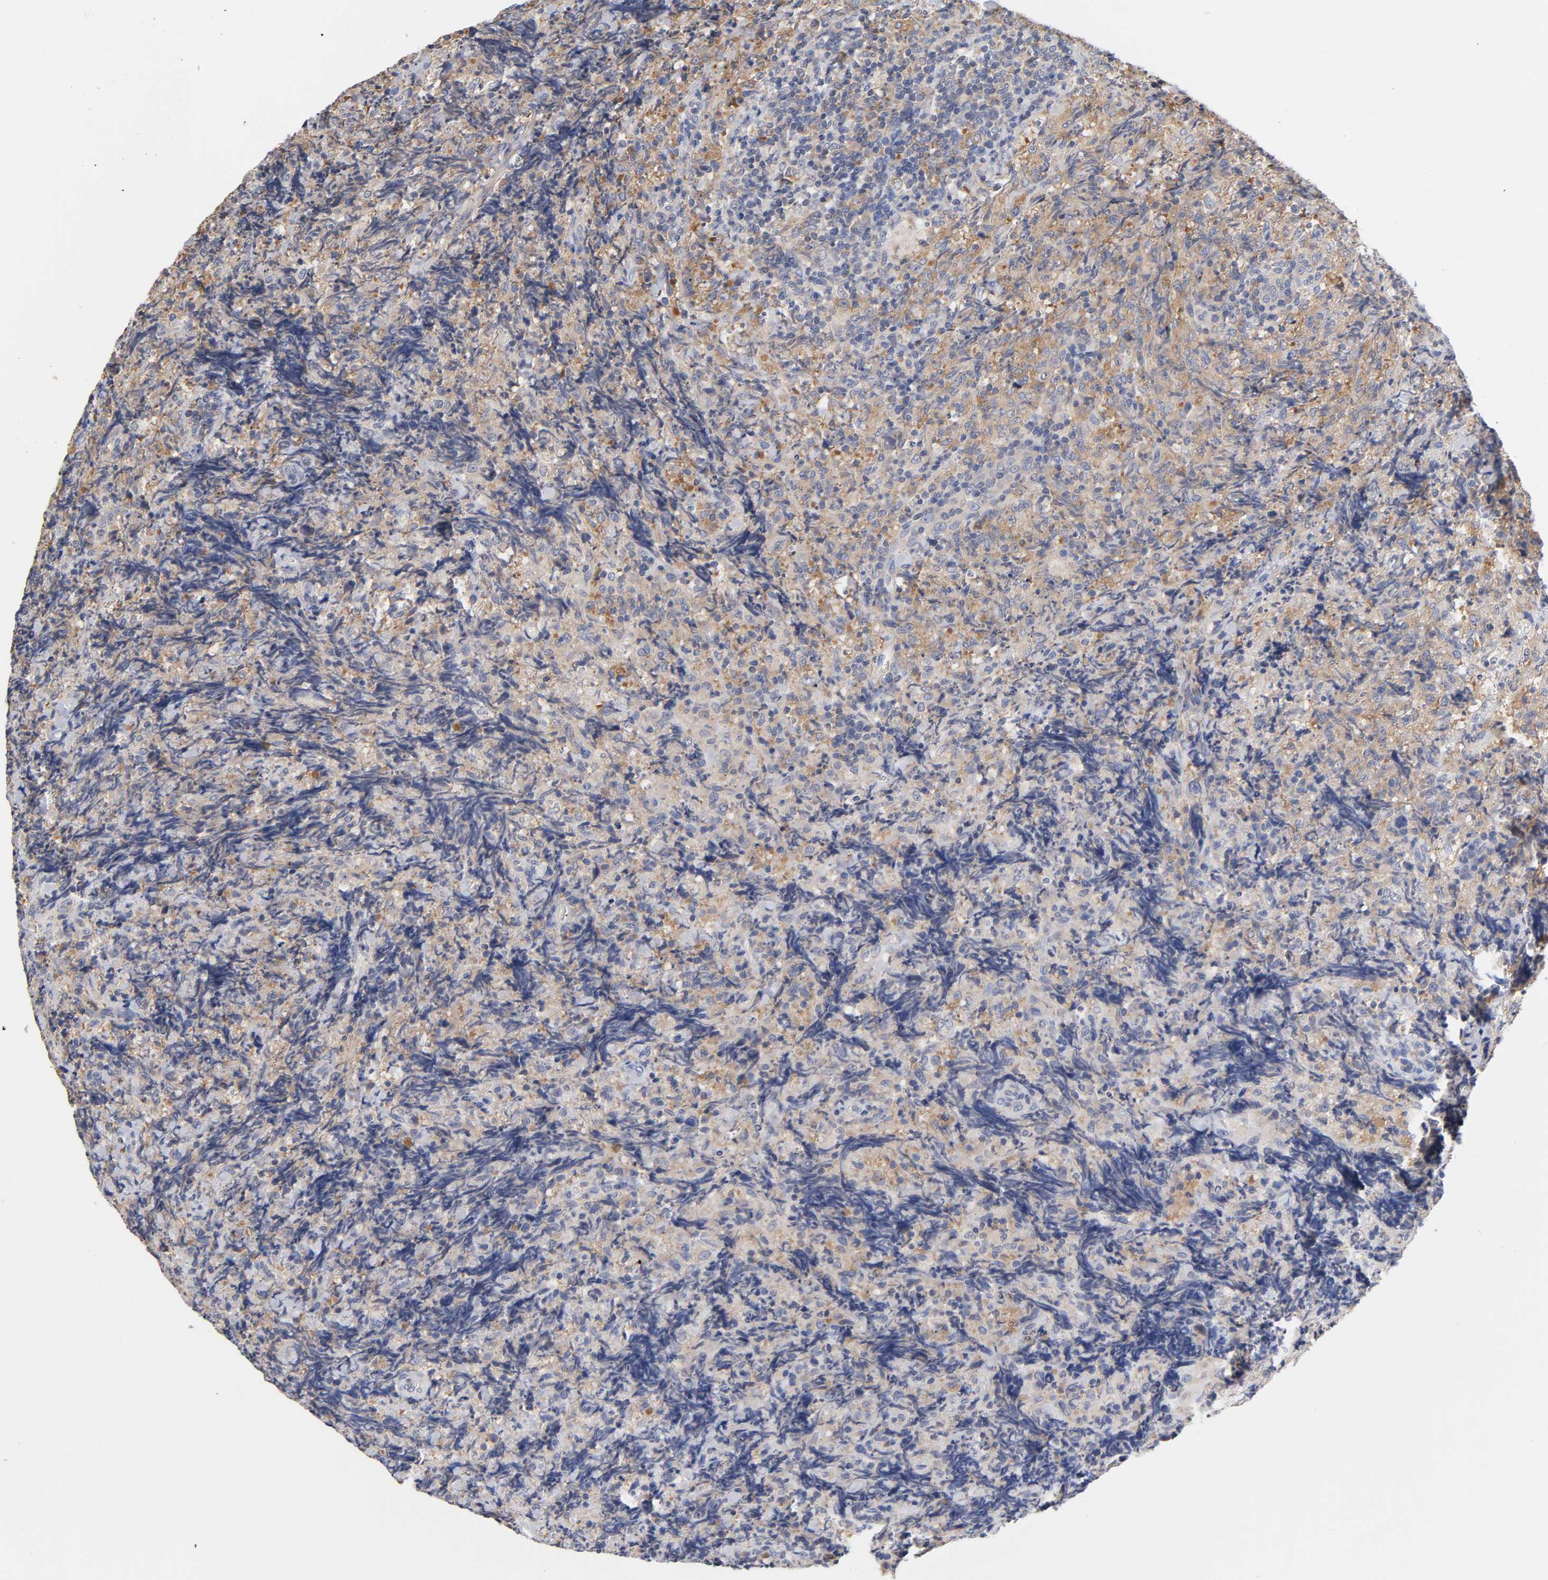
{"staining": {"intensity": "moderate", "quantity": ">75%", "location": "cytoplasmic/membranous"}, "tissue": "lymphoma", "cell_type": "Tumor cells", "image_type": "cancer", "snomed": [{"axis": "morphology", "description": "Malignant lymphoma, non-Hodgkin's type, High grade"}, {"axis": "topography", "description": "Tonsil"}], "caption": "Lymphoma tissue exhibits moderate cytoplasmic/membranous positivity in about >75% of tumor cells", "gene": "RPS29", "patient": {"sex": "female", "age": 36}}